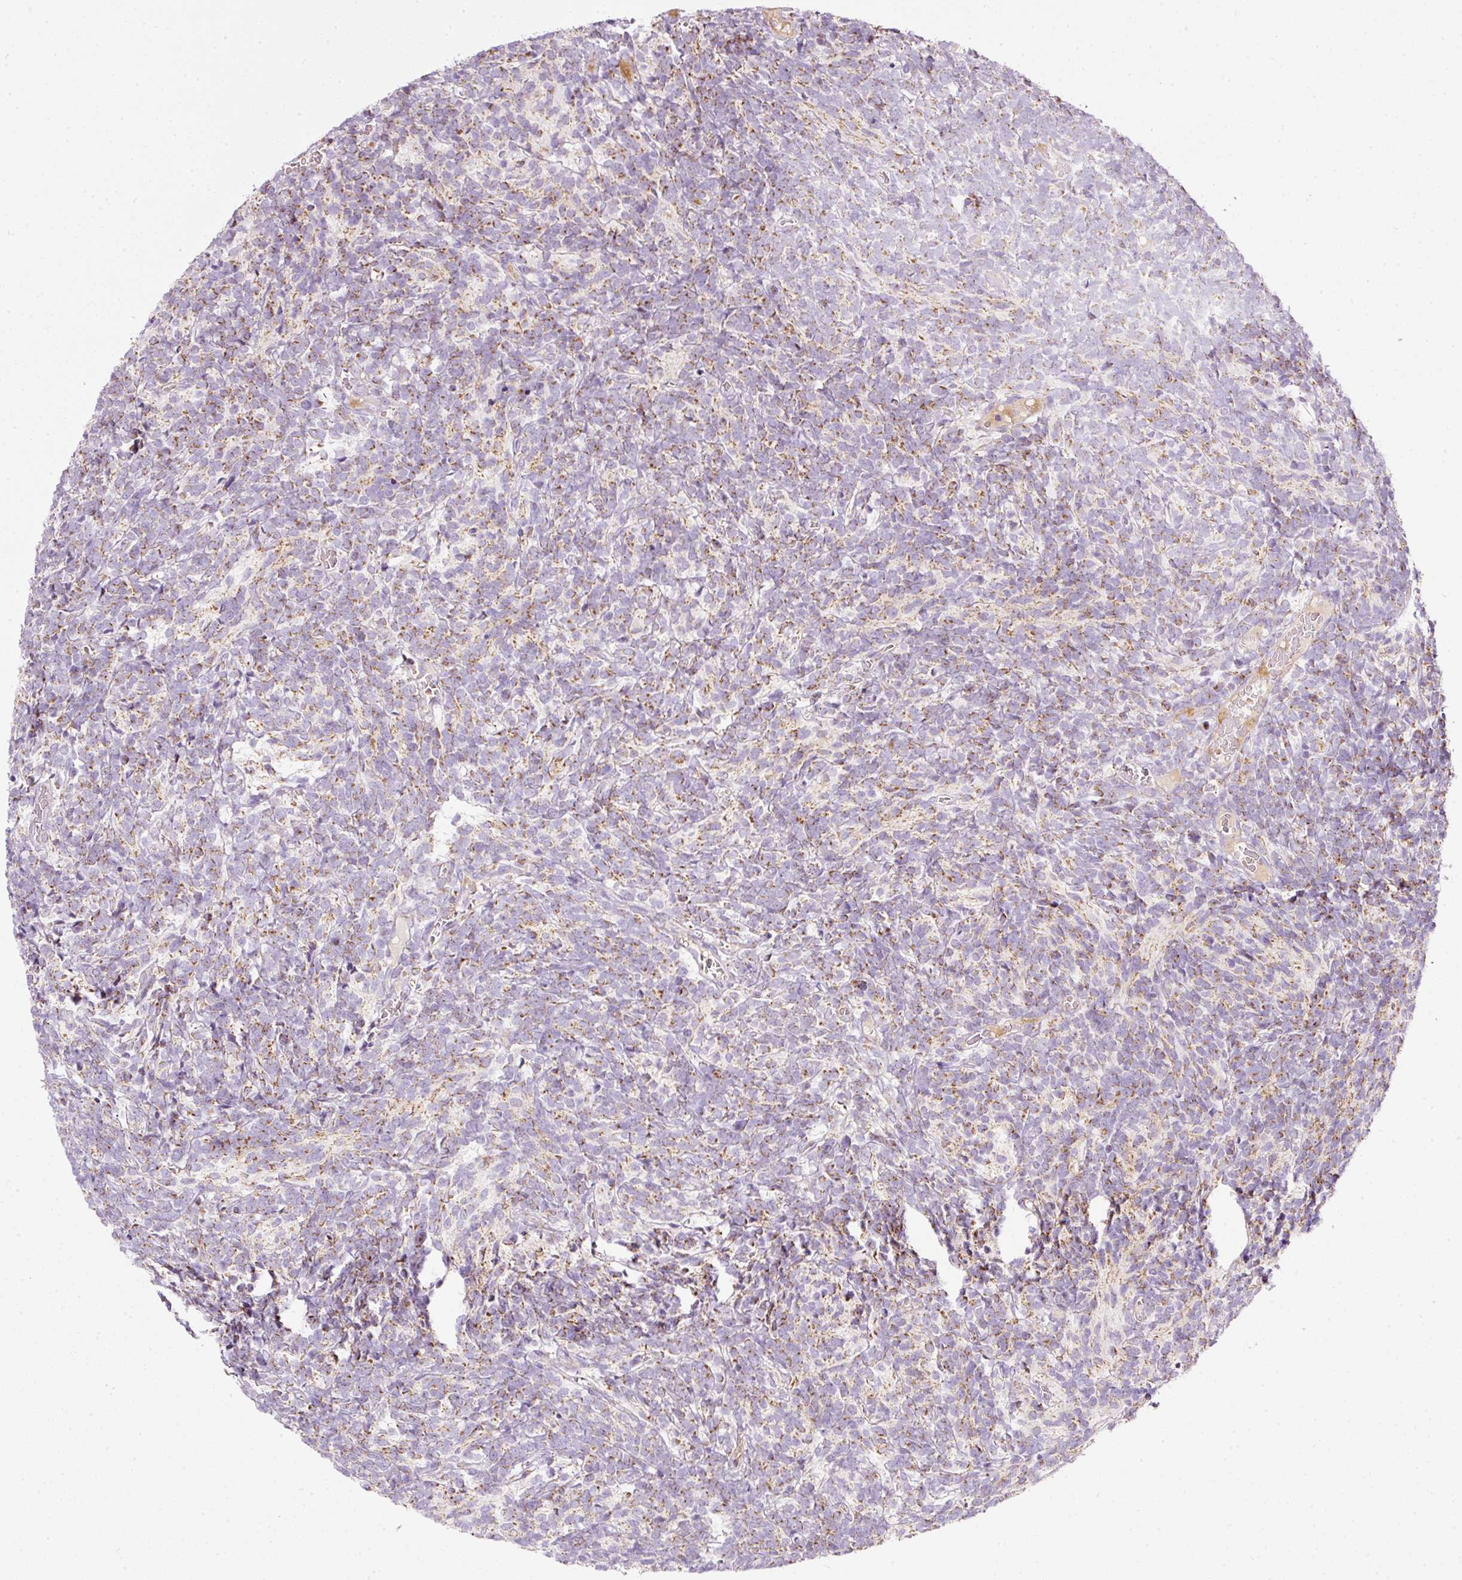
{"staining": {"intensity": "moderate", "quantity": "25%-75%", "location": "cytoplasmic/membranous"}, "tissue": "glioma", "cell_type": "Tumor cells", "image_type": "cancer", "snomed": [{"axis": "morphology", "description": "Glioma, malignant, Low grade"}, {"axis": "topography", "description": "Brain"}], "caption": "Protein expression analysis of human glioma reveals moderate cytoplasmic/membranous staining in about 25%-75% of tumor cells.", "gene": "SDHA", "patient": {"sex": "female", "age": 1}}